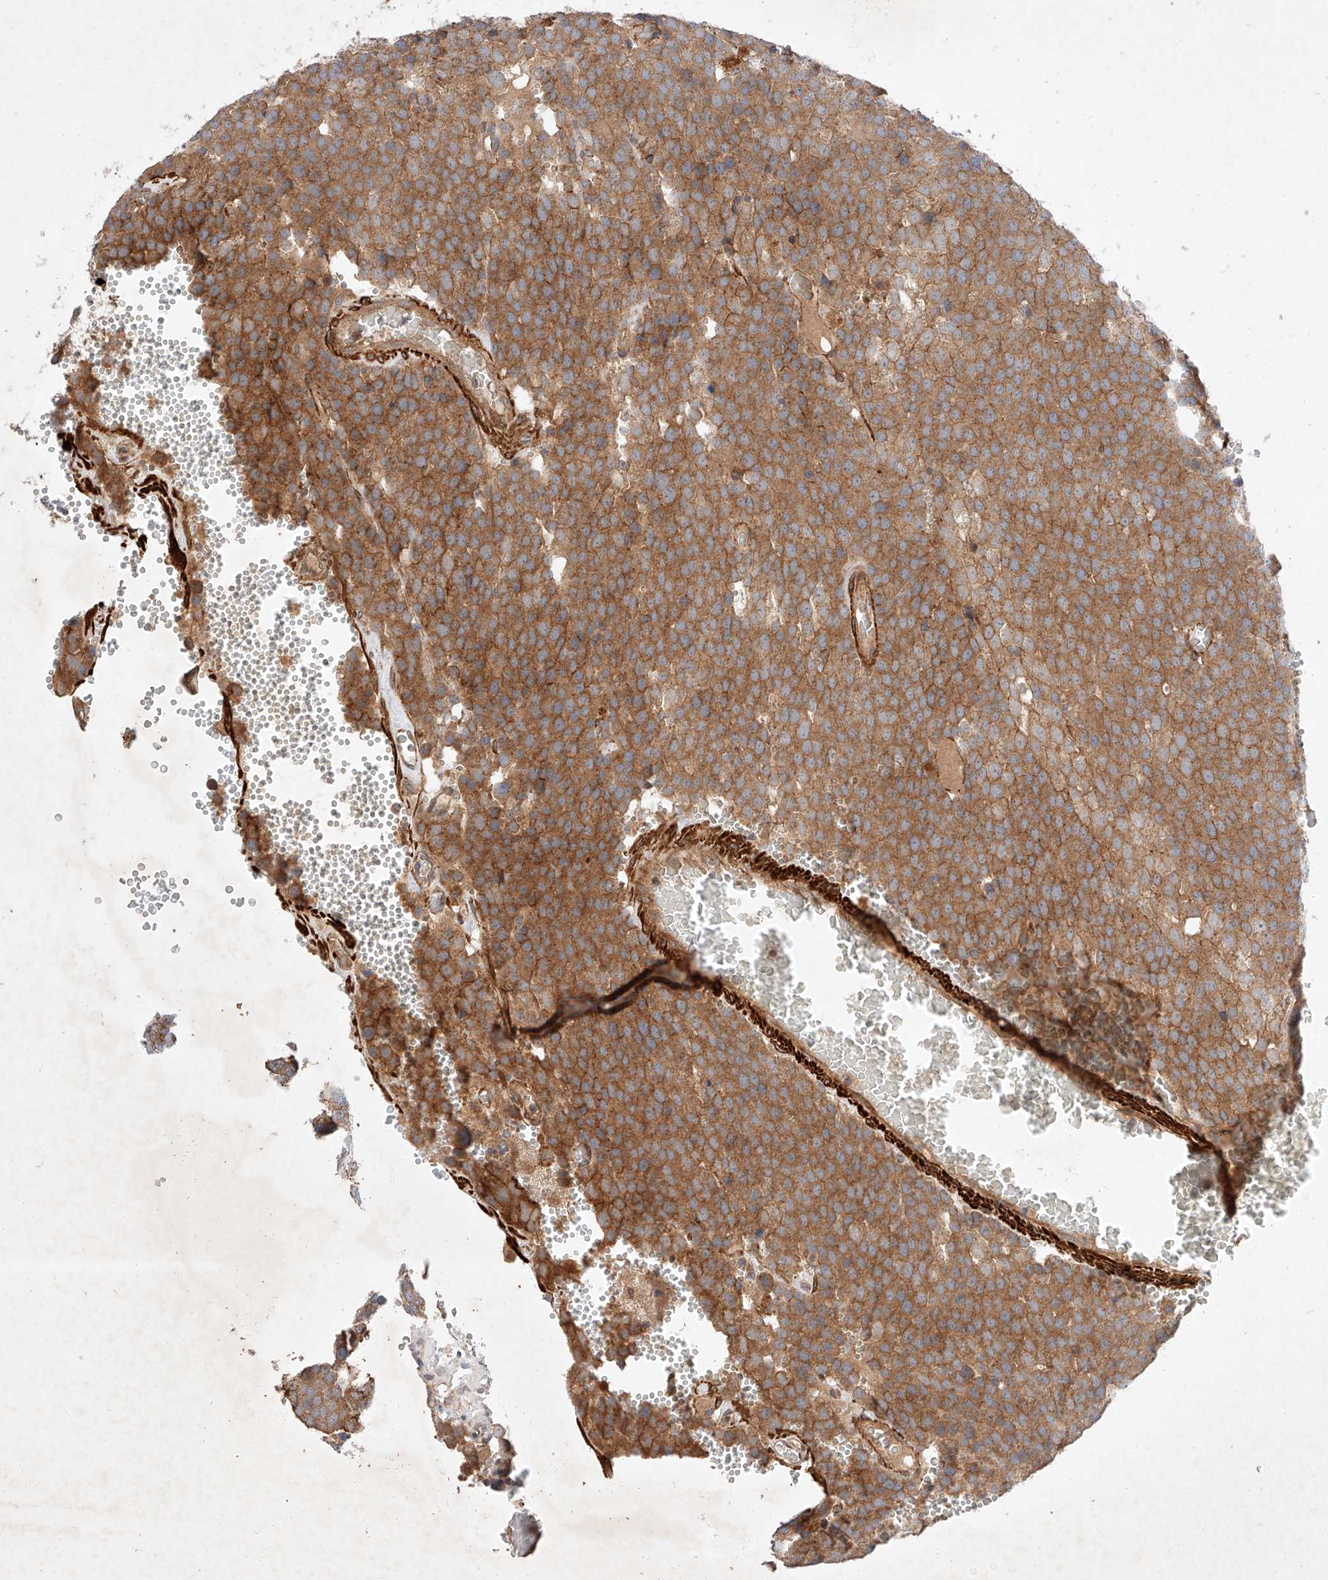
{"staining": {"intensity": "moderate", "quantity": ">75%", "location": "cytoplasmic/membranous"}, "tissue": "testis cancer", "cell_type": "Tumor cells", "image_type": "cancer", "snomed": [{"axis": "morphology", "description": "Seminoma, NOS"}, {"axis": "topography", "description": "Testis"}], "caption": "Immunohistochemical staining of seminoma (testis) demonstrates medium levels of moderate cytoplasmic/membranous protein expression in approximately >75% of tumor cells.", "gene": "RAB23", "patient": {"sex": "male", "age": 71}}